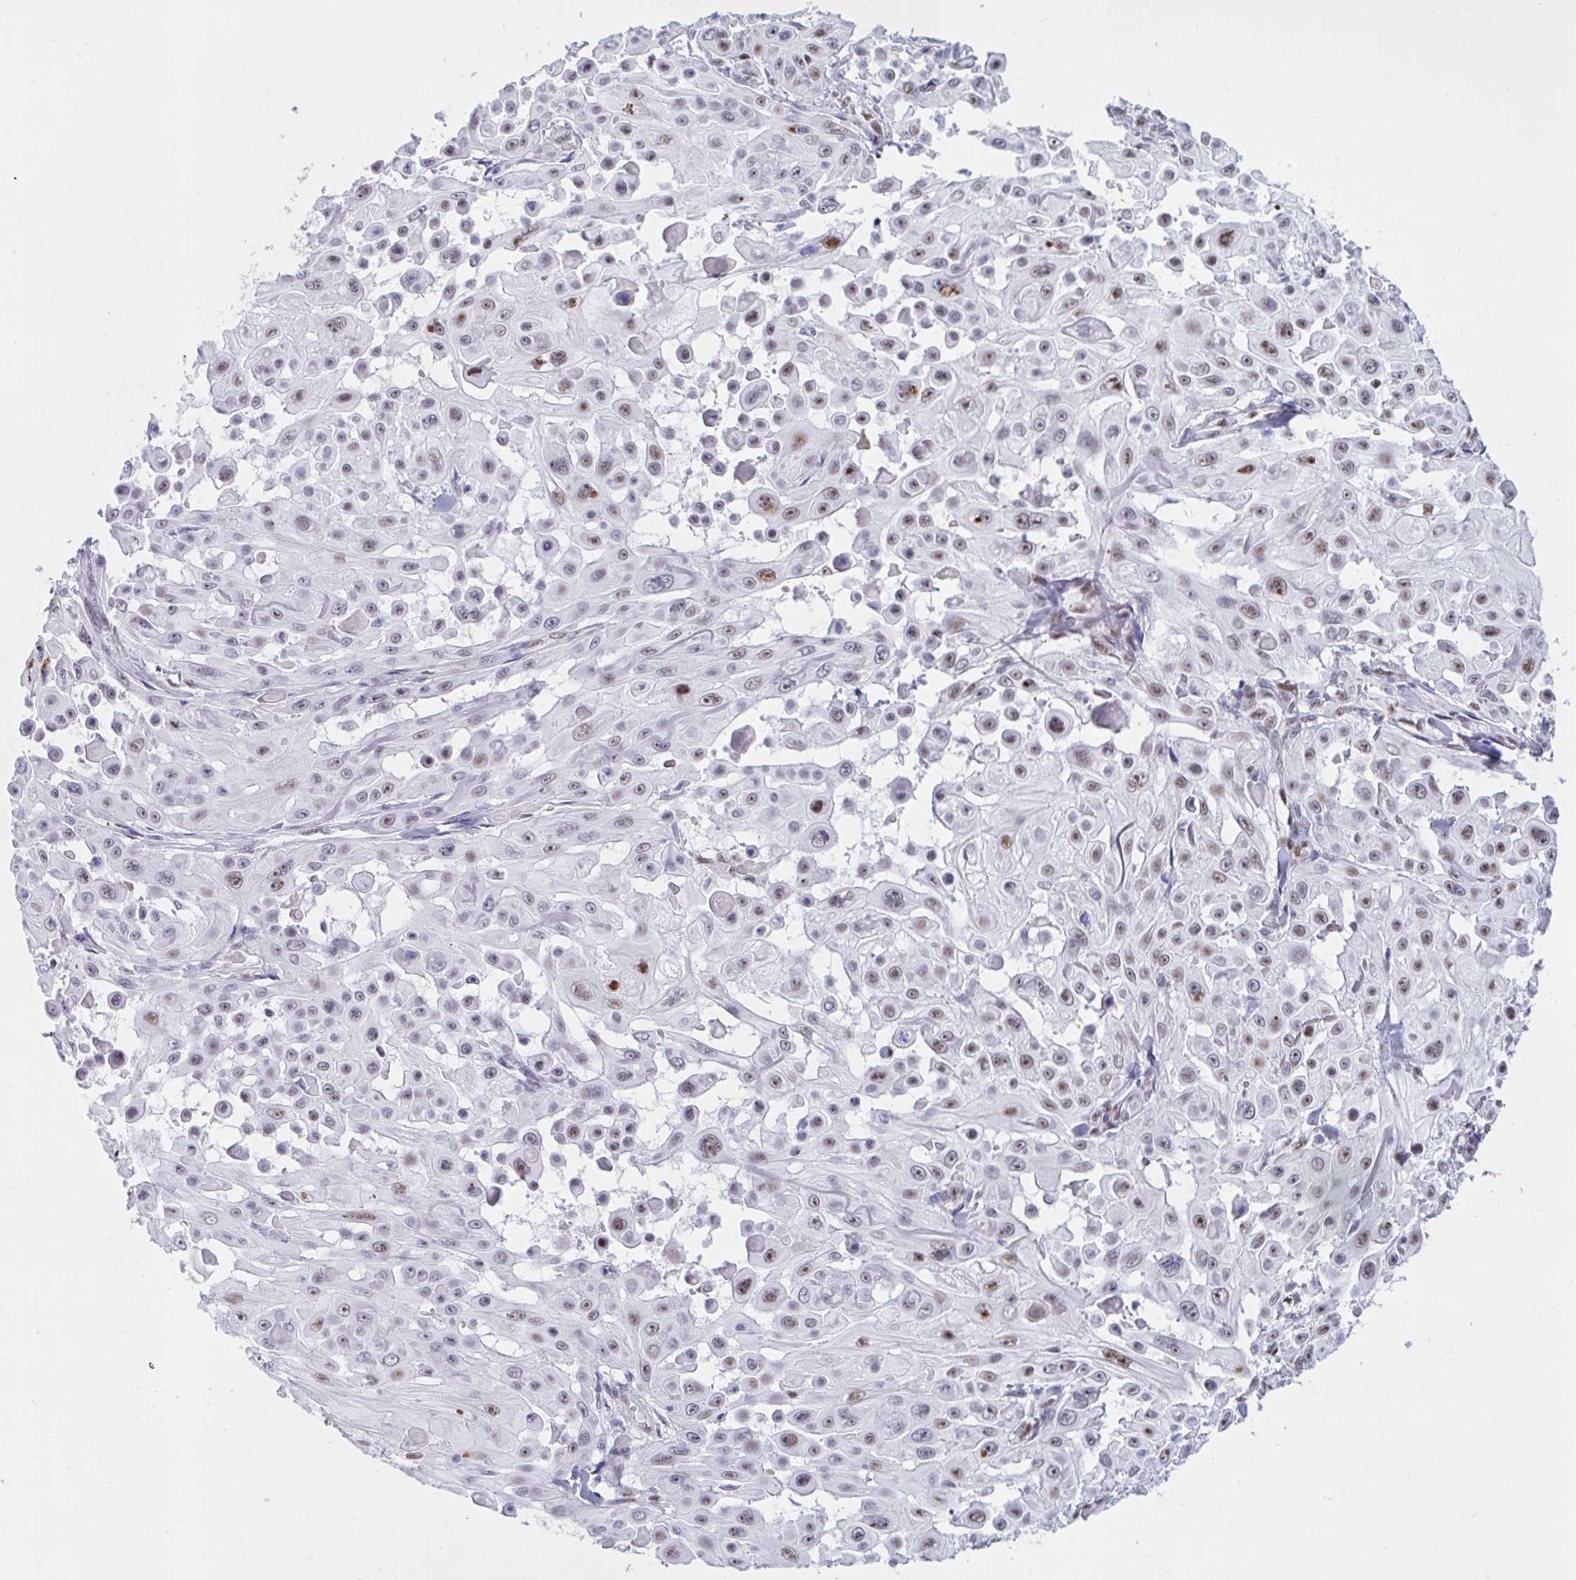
{"staining": {"intensity": "moderate", "quantity": "<25%", "location": "nuclear"}, "tissue": "skin cancer", "cell_type": "Tumor cells", "image_type": "cancer", "snomed": [{"axis": "morphology", "description": "Squamous cell carcinoma, NOS"}, {"axis": "topography", "description": "Skin"}], "caption": "This micrograph exhibits IHC staining of skin cancer, with low moderate nuclear staining in approximately <25% of tumor cells.", "gene": "IKZF2", "patient": {"sex": "male", "age": 91}}